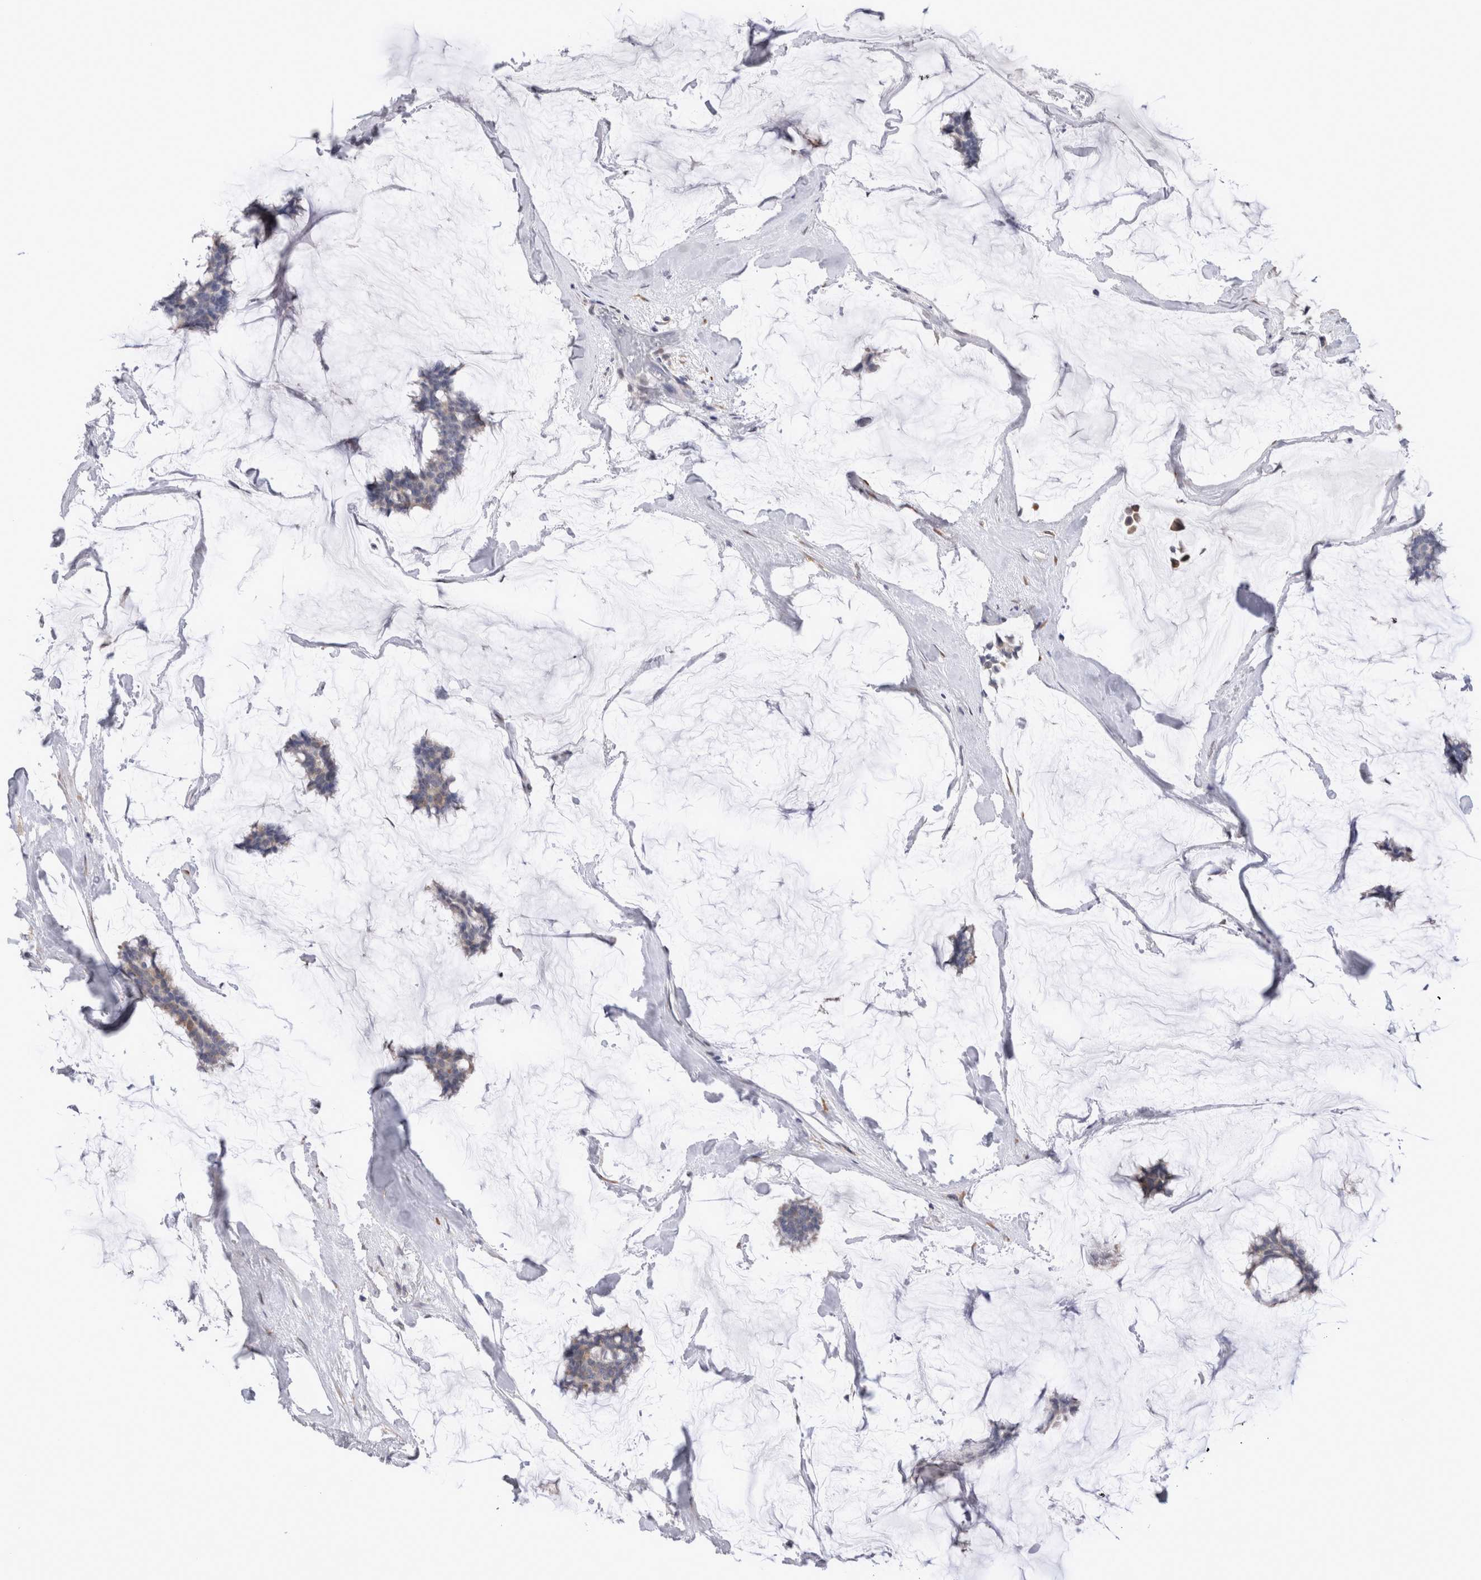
{"staining": {"intensity": "negative", "quantity": "none", "location": "none"}, "tissue": "breast cancer", "cell_type": "Tumor cells", "image_type": "cancer", "snomed": [{"axis": "morphology", "description": "Duct carcinoma"}, {"axis": "topography", "description": "Breast"}], "caption": "The micrograph shows no significant expression in tumor cells of breast cancer.", "gene": "VCPIP1", "patient": {"sex": "female", "age": 93}}